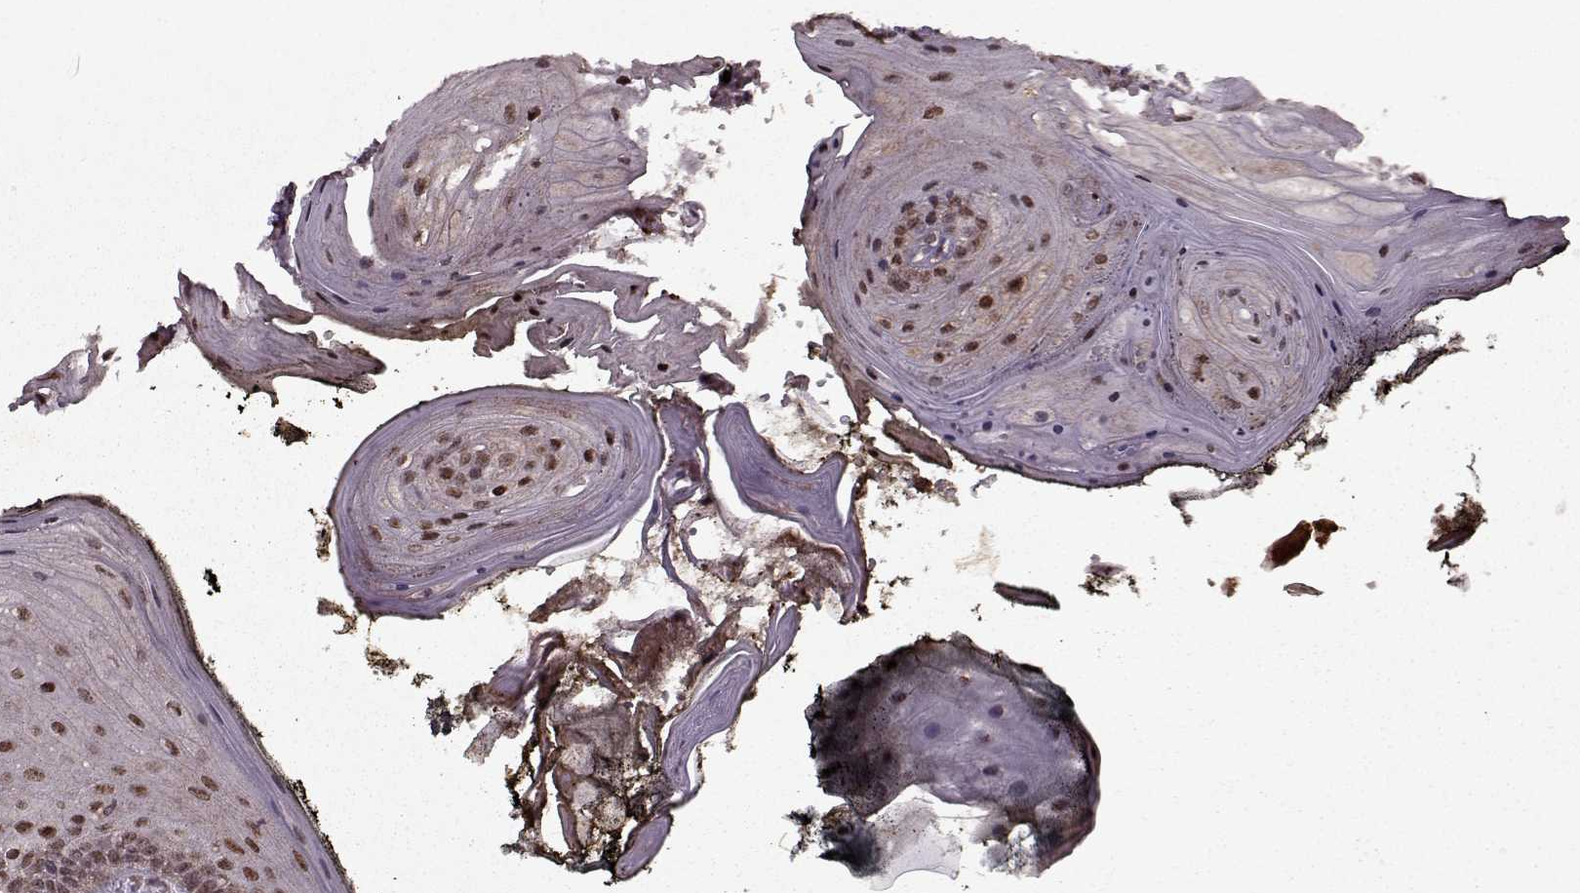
{"staining": {"intensity": "moderate", "quantity": ">75%", "location": "nuclear"}, "tissue": "oral mucosa", "cell_type": "Squamous epithelial cells", "image_type": "normal", "snomed": [{"axis": "morphology", "description": "Normal tissue, NOS"}, {"axis": "topography", "description": "Oral tissue"}], "caption": "Normal oral mucosa reveals moderate nuclear positivity in about >75% of squamous epithelial cells, visualized by immunohistochemistry.", "gene": "PSMA7", "patient": {"sex": "male", "age": 9}}